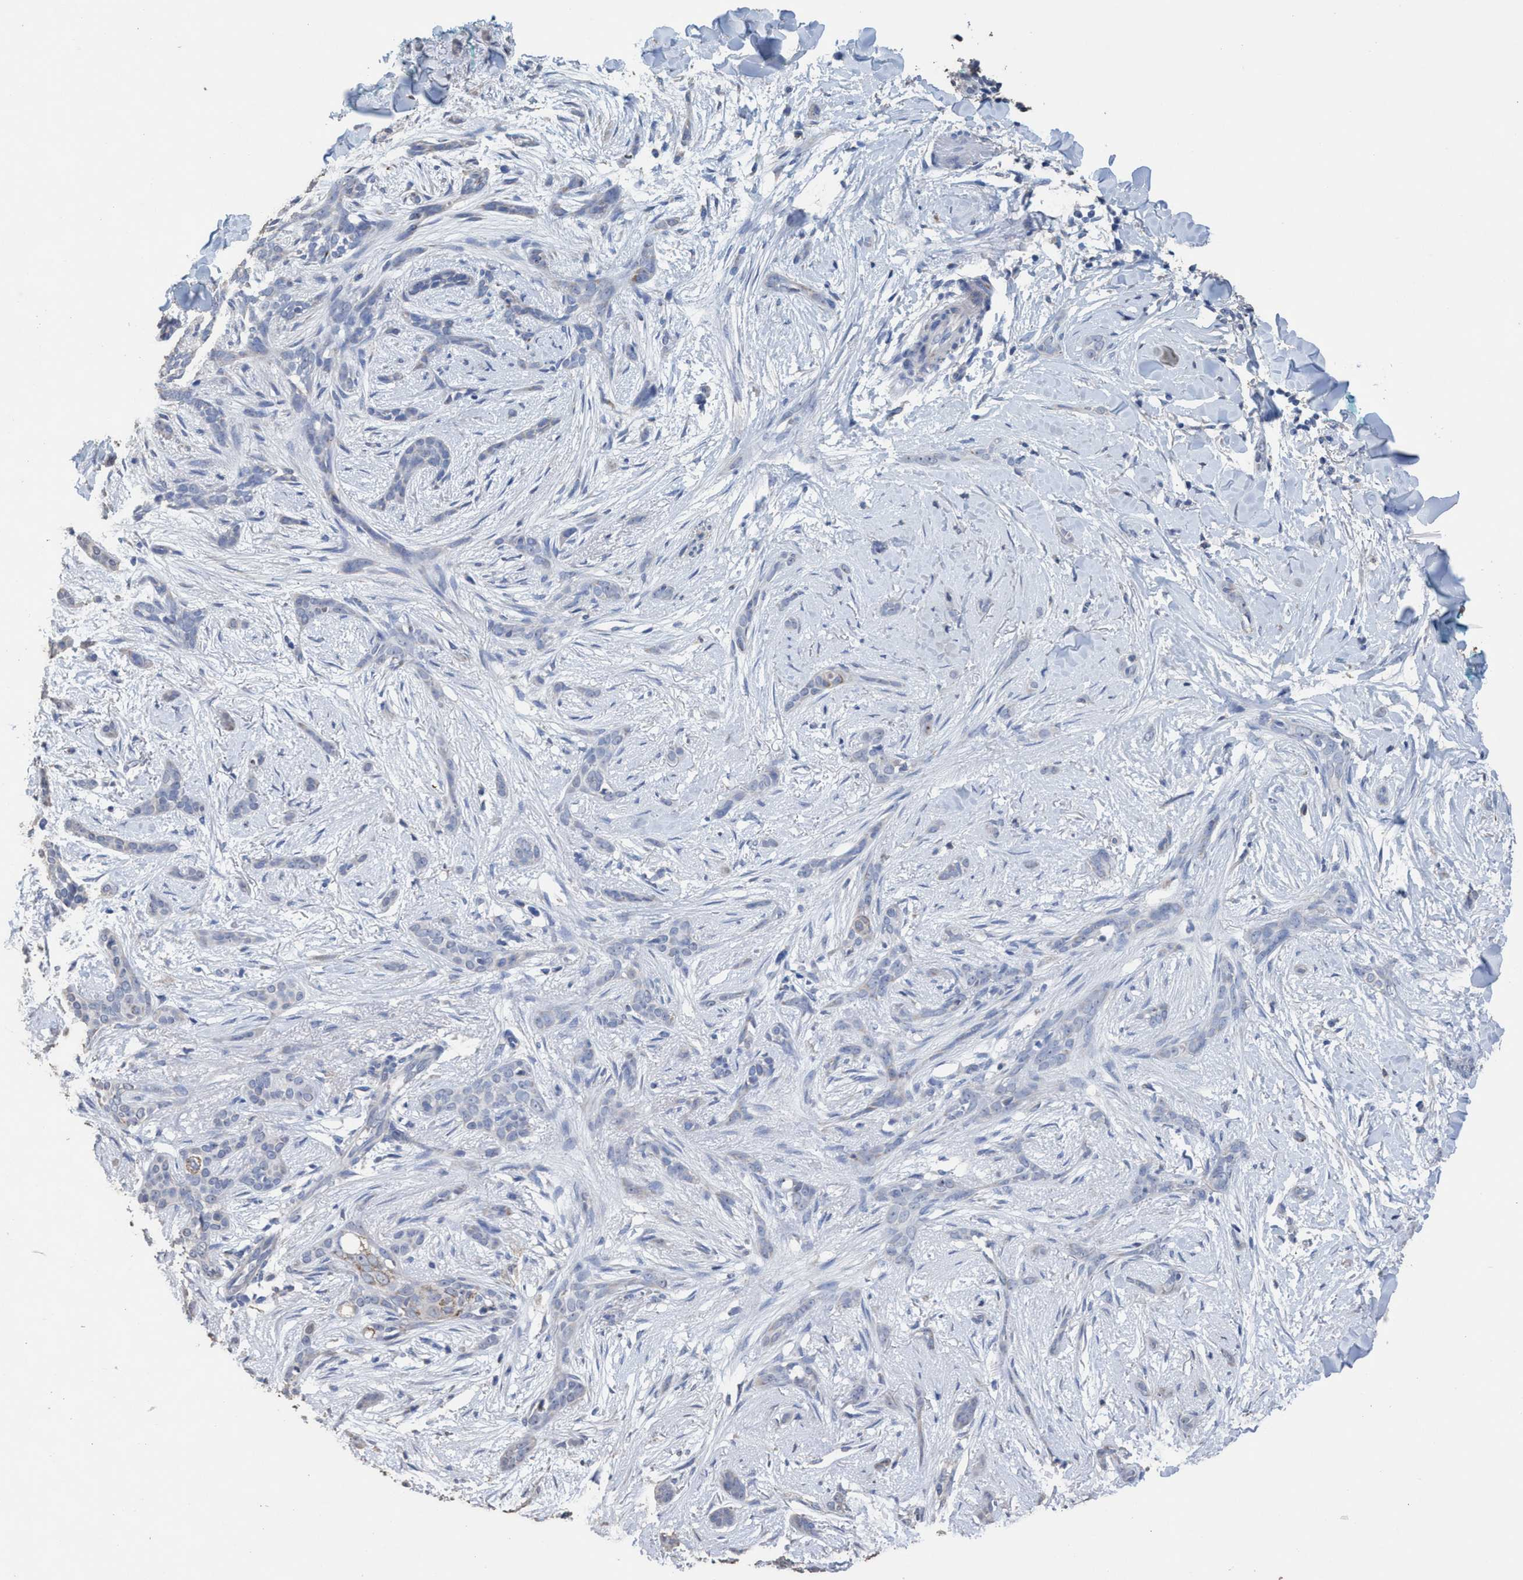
{"staining": {"intensity": "negative", "quantity": "none", "location": "none"}, "tissue": "skin cancer", "cell_type": "Tumor cells", "image_type": "cancer", "snomed": [{"axis": "morphology", "description": "Basal cell carcinoma"}, {"axis": "morphology", "description": "Adnexal tumor, benign"}, {"axis": "topography", "description": "Skin"}], "caption": "Protein analysis of skin cancer (benign adnexal tumor) demonstrates no significant staining in tumor cells.", "gene": "RSAD1", "patient": {"sex": "female", "age": 42}}